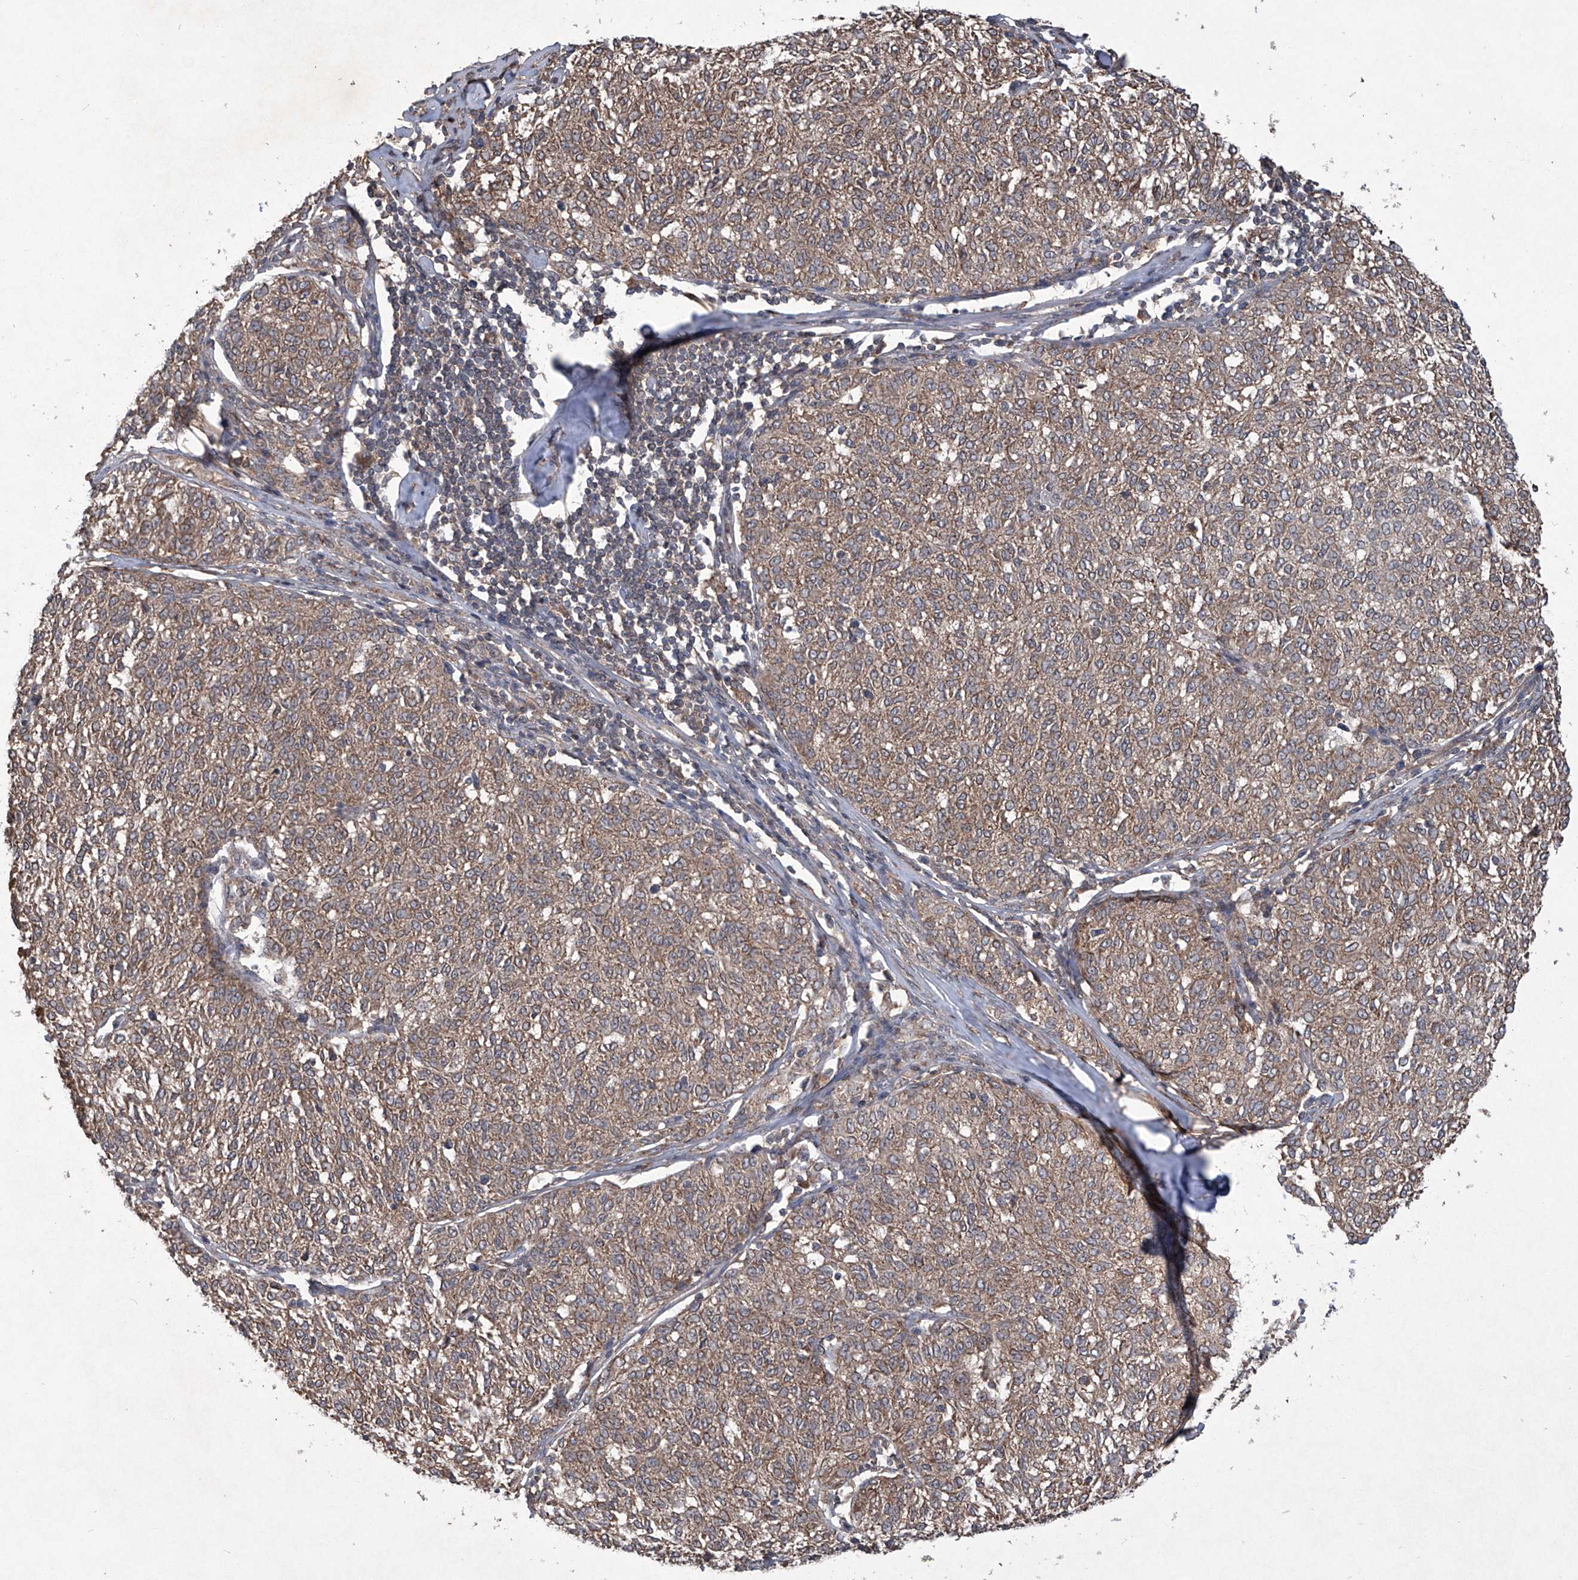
{"staining": {"intensity": "moderate", "quantity": ">75%", "location": "cytoplasmic/membranous"}, "tissue": "melanoma", "cell_type": "Tumor cells", "image_type": "cancer", "snomed": [{"axis": "morphology", "description": "Malignant melanoma, NOS"}, {"axis": "topography", "description": "Skin"}], "caption": "IHC photomicrograph of neoplastic tissue: human malignant melanoma stained using IHC reveals medium levels of moderate protein expression localized specifically in the cytoplasmic/membranous of tumor cells, appearing as a cytoplasmic/membranous brown color.", "gene": "SUMF2", "patient": {"sex": "female", "age": 72}}